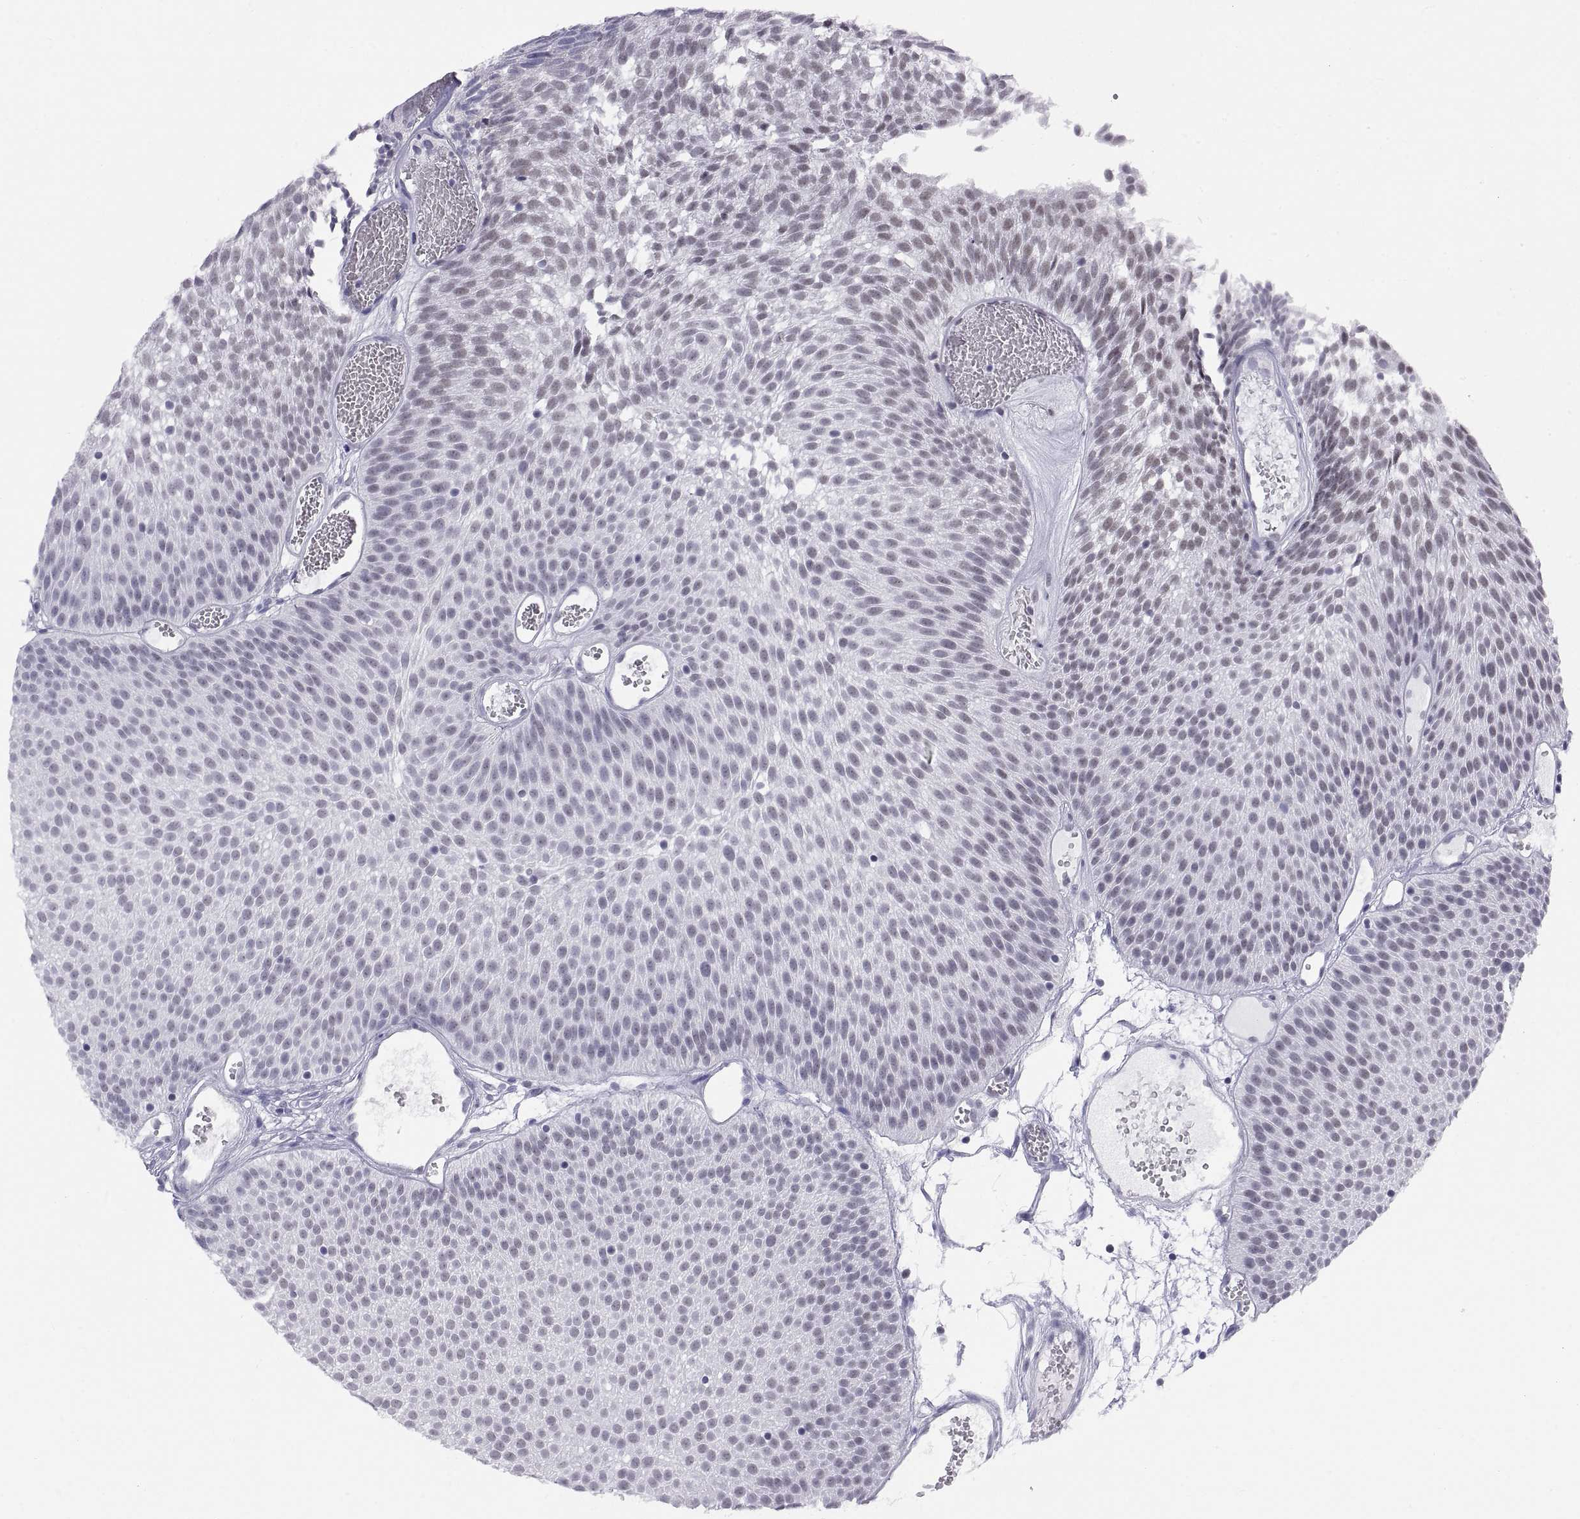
{"staining": {"intensity": "weak", "quantity": "25%-75%", "location": "nuclear"}, "tissue": "urothelial cancer", "cell_type": "Tumor cells", "image_type": "cancer", "snomed": [{"axis": "morphology", "description": "Urothelial carcinoma, Low grade"}, {"axis": "topography", "description": "Urinary bladder"}], "caption": "Immunohistochemistry staining of urothelial cancer, which reveals low levels of weak nuclear staining in about 25%-75% of tumor cells indicating weak nuclear protein expression. The staining was performed using DAB (3,3'-diaminobenzidine) (brown) for protein detection and nuclei were counterstained in hematoxylin (blue).", "gene": "NEUROD6", "patient": {"sex": "male", "age": 52}}